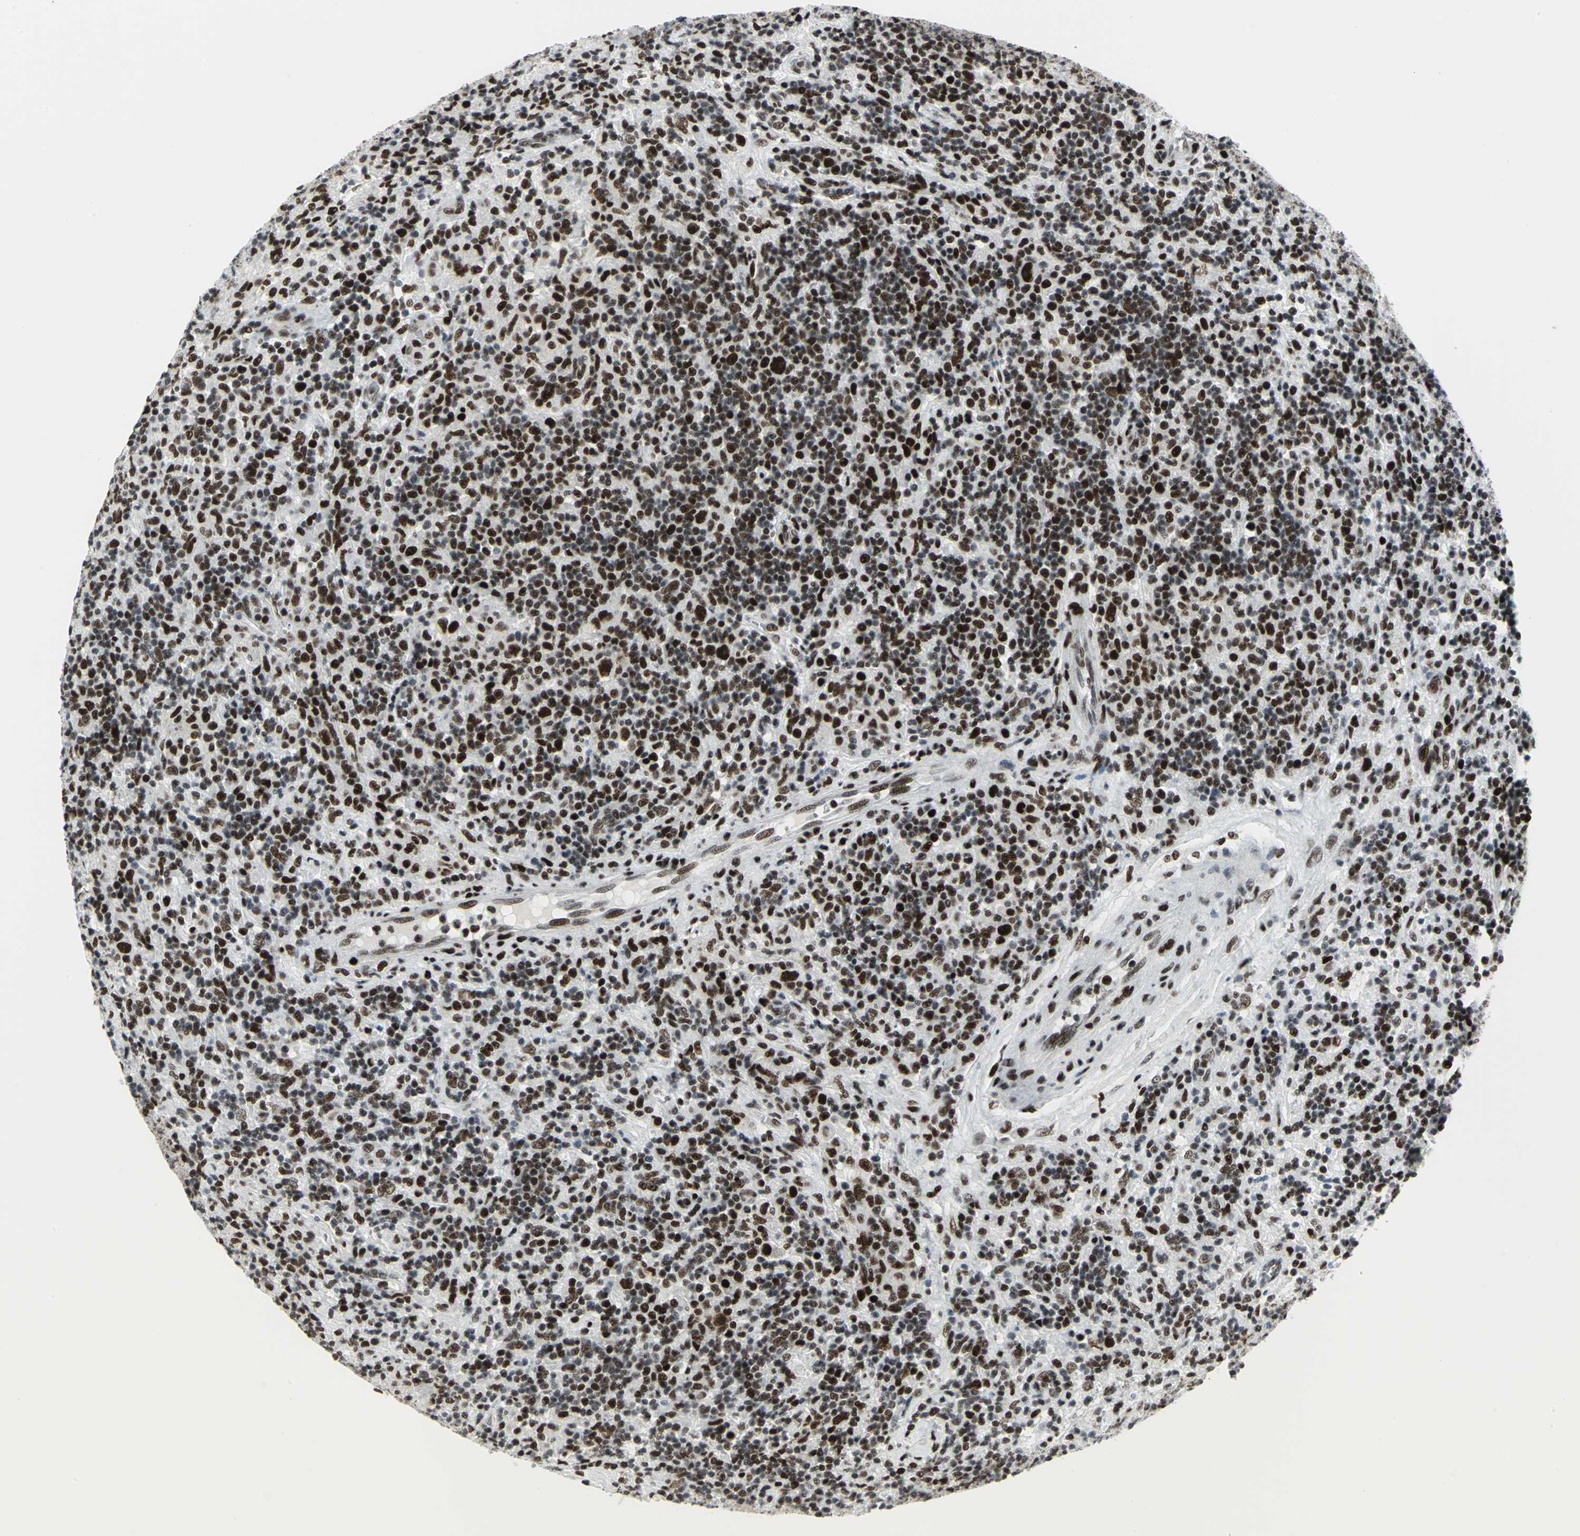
{"staining": {"intensity": "strong", "quantity": ">75%", "location": "nuclear"}, "tissue": "lymphoma", "cell_type": "Tumor cells", "image_type": "cancer", "snomed": [{"axis": "morphology", "description": "Hodgkin's disease, NOS"}, {"axis": "topography", "description": "Lymph node"}], "caption": "This photomicrograph demonstrates immunohistochemistry staining of Hodgkin's disease, with high strong nuclear expression in about >75% of tumor cells.", "gene": "SMARCA4", "patient": {"sex": "male", "age": 70}}